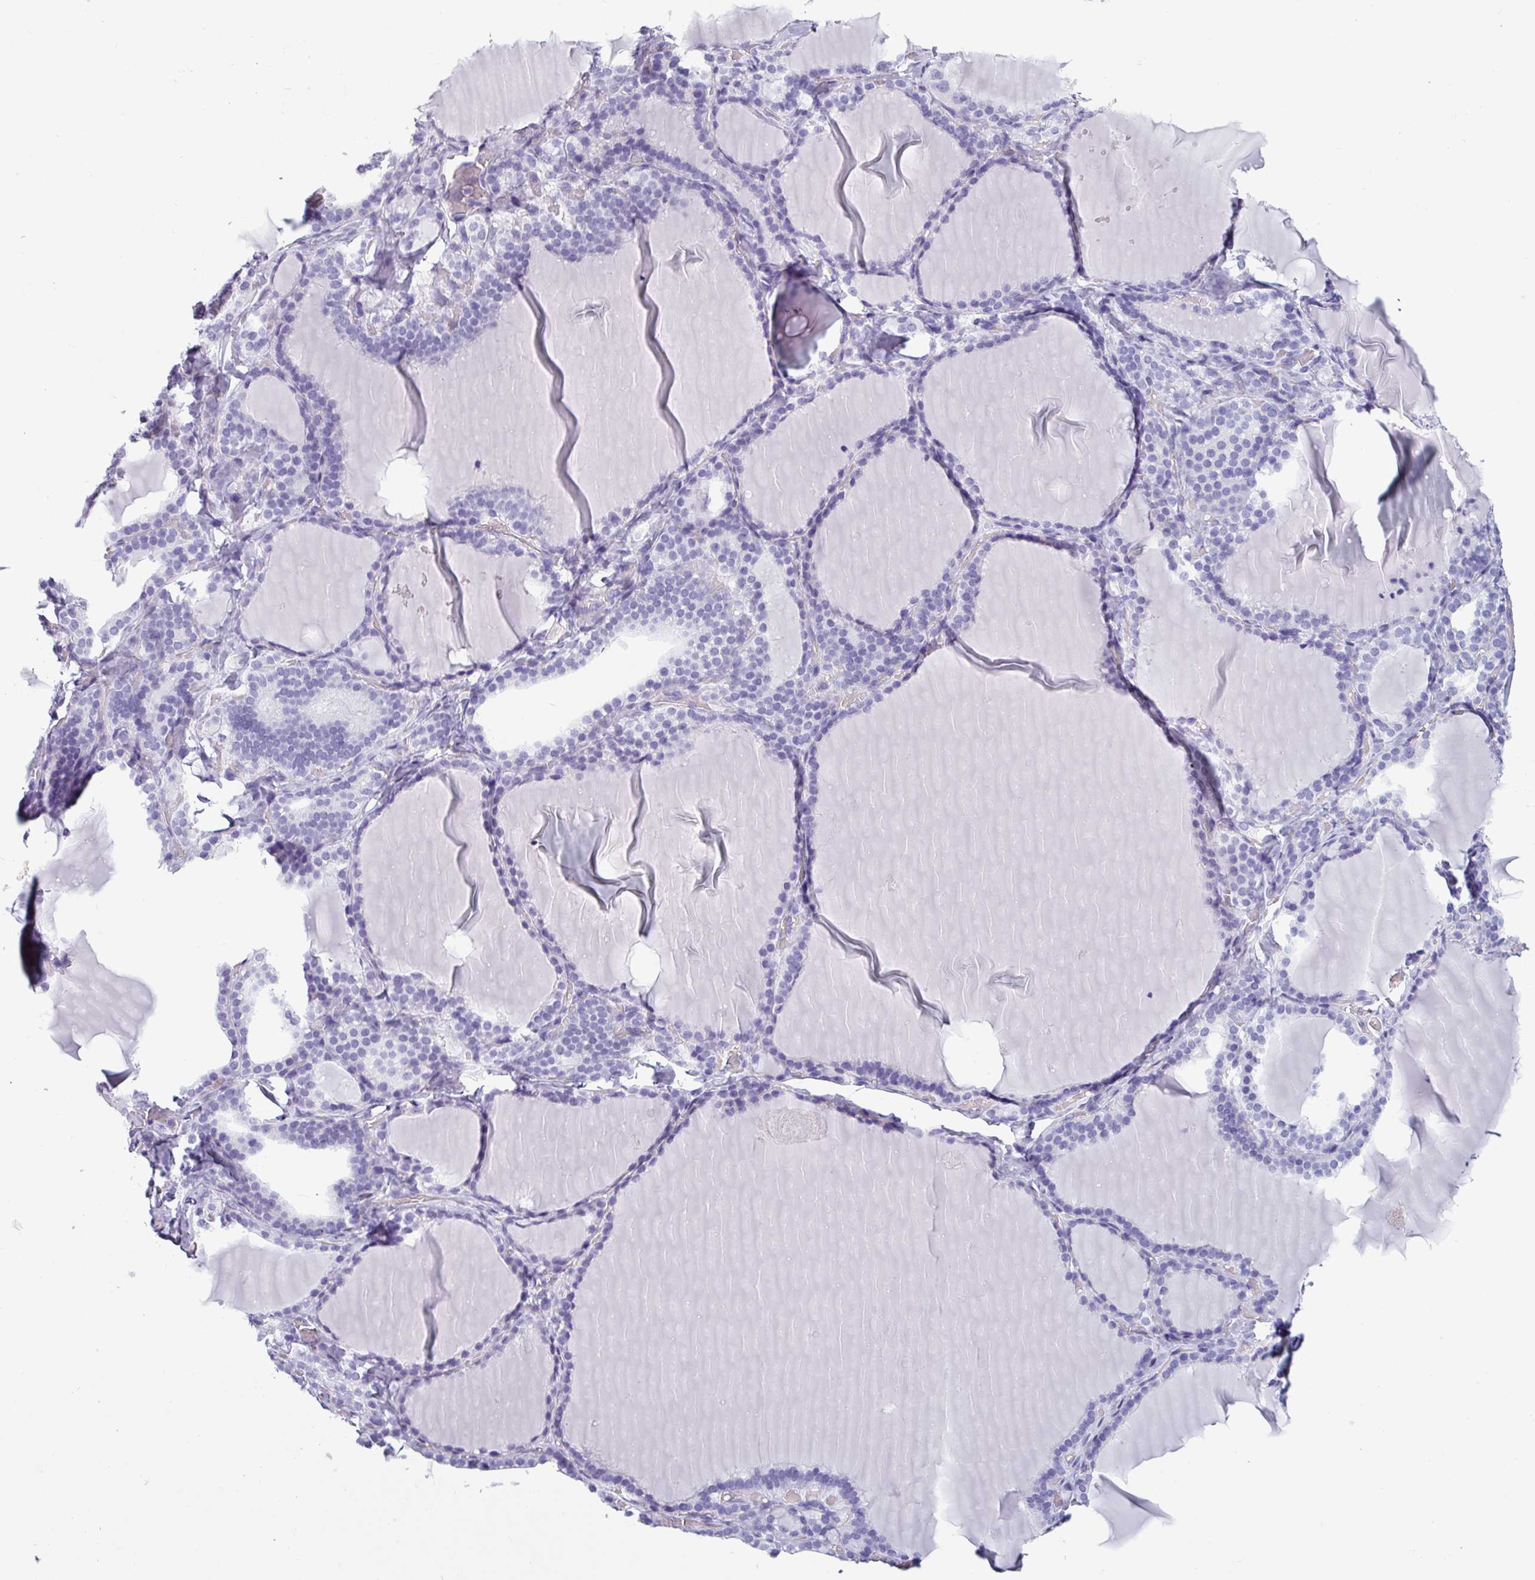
{"staining": {"intensity": "negative", "quantity": "none", "location": "none"}, "tissue": "thyroid gland", "cell_type": "Glandular cells", "image_type": "normal", "snomed": [{"axis": "morphology", "description": "Normal tissue, NOS"}, {"axis": "topography", "description": "Thyroid gland"}], "caption": "Glandular cells are negative for brown protein staining in unremarkable thyroid gland. (DAB immunohistochemistry (IHC) visualized using brightfield microscopy, high magnification).", "gene": "CRYBB2", "patient": {"sex": "female", "age": 31}}